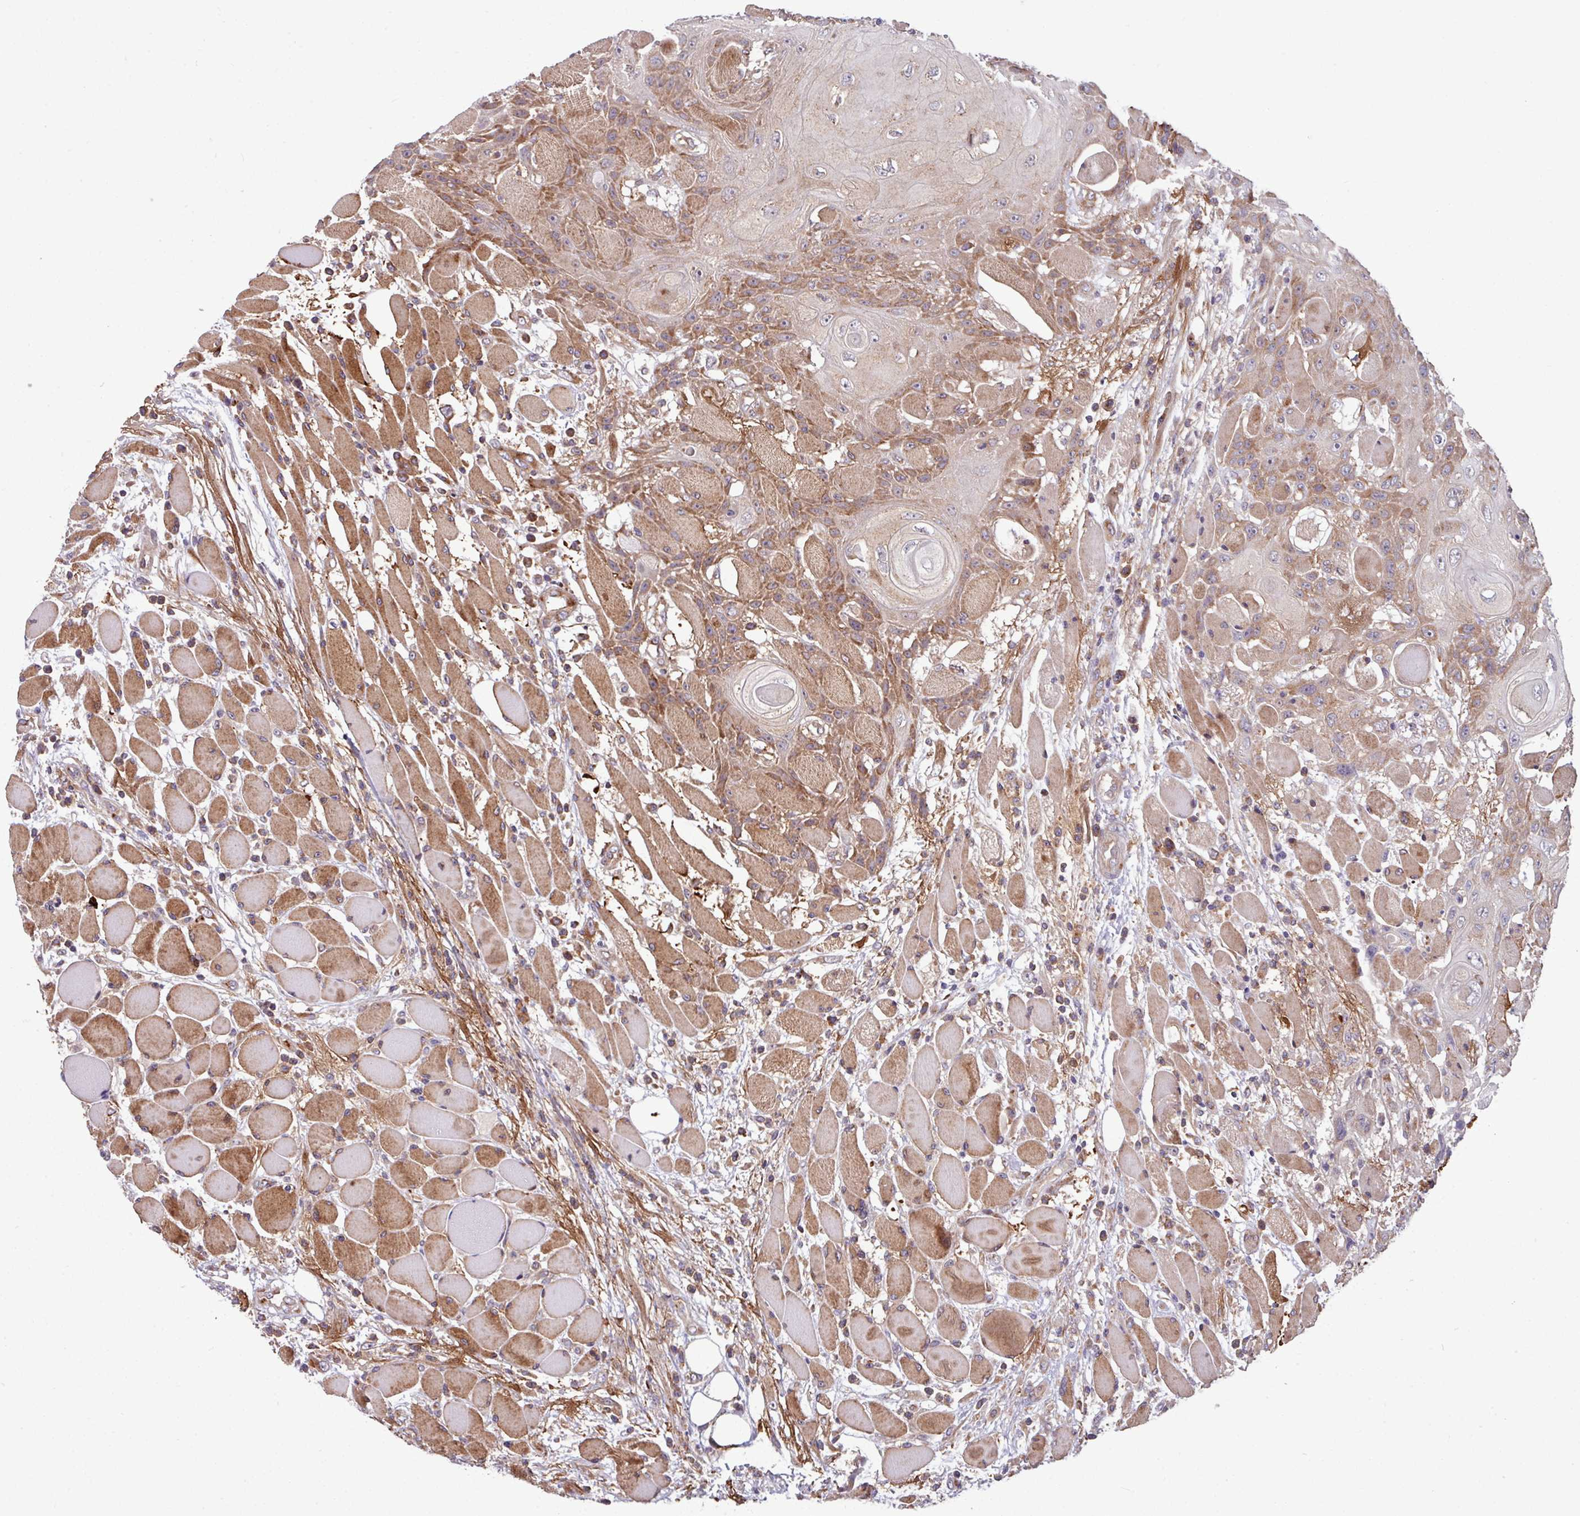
{"staining": {"intensity": "moderate", "quantity": "25%-75%", "location": "cytoplasmic/membranous"}, "tissue": "head and neck cancer", "cell_type": "Tumor cells", "image_type": "cancer", "snomed": [{"axis": "morphology", "description": "Squamous cell carcinoma, NOS"}, {"axis": "topography", "description": "Head-Neck"}], "caption": "Protein expression analysis of human head and neck squamous cell carcinoma reveals moderate cytoplasmic/membranous staining in about 25%-75% of tumor cells.", "gene": "LSM12", "patient": {"sex": "female", "age": 43}}